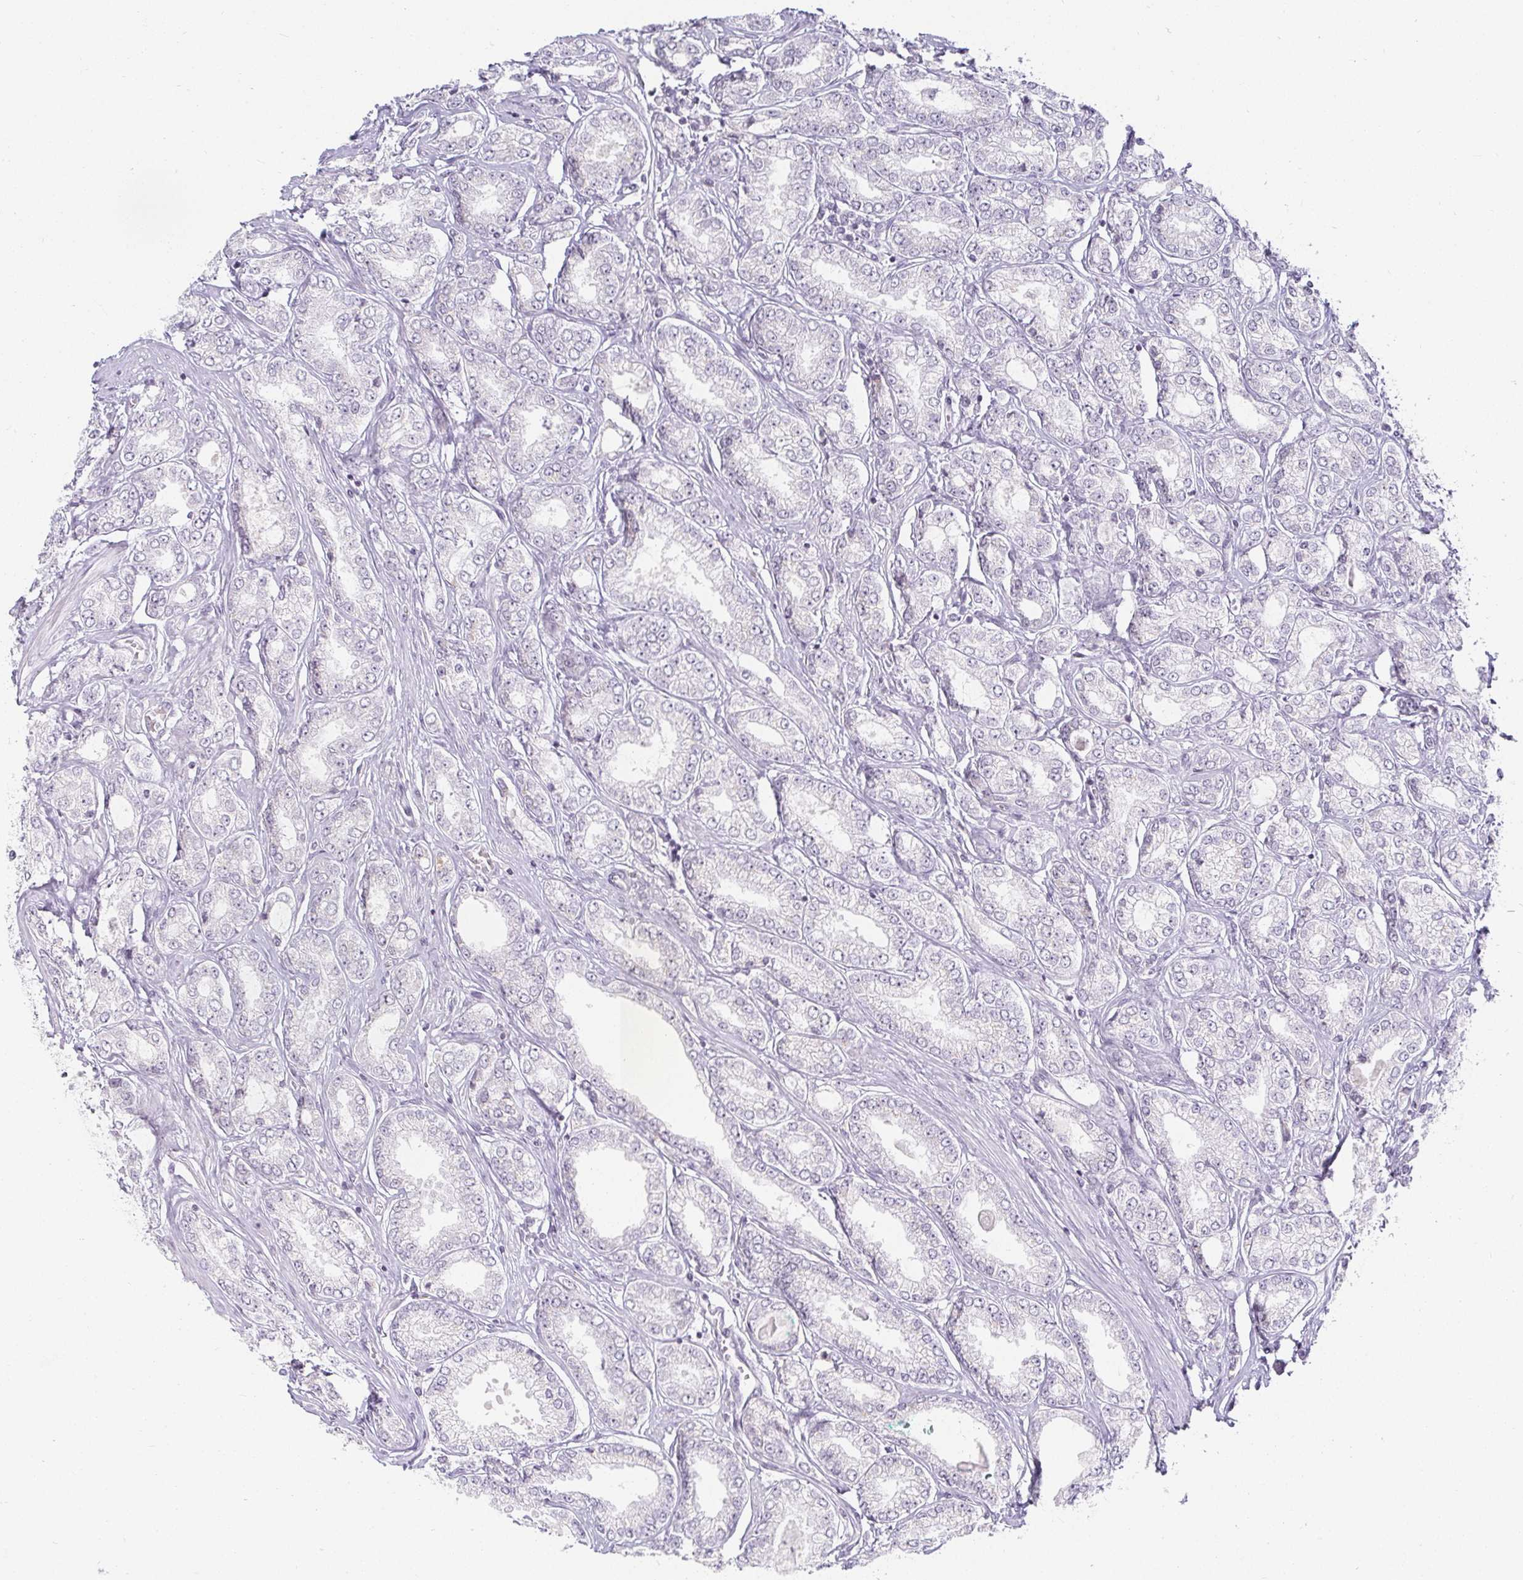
{"staining": {"intensity": "negative", "quantity": "none", "location": "none"}, "tissue": "prostate cancer", "cell_type": "Tumor cells", "image_type": "cancer", "snomed": [{"axis": "morphology", "description": "Adenocarcinoma, High grade"}, {"axis": "topography", "description": "Prostate"}], "caption": "A photomicrograph of adenocarcinoma (high-grade) (prostate) stained for a protein exhibits no brown staining in tumor cells.", "gene": "ACAN", "patient": {"sex": "male", "age": 68}}